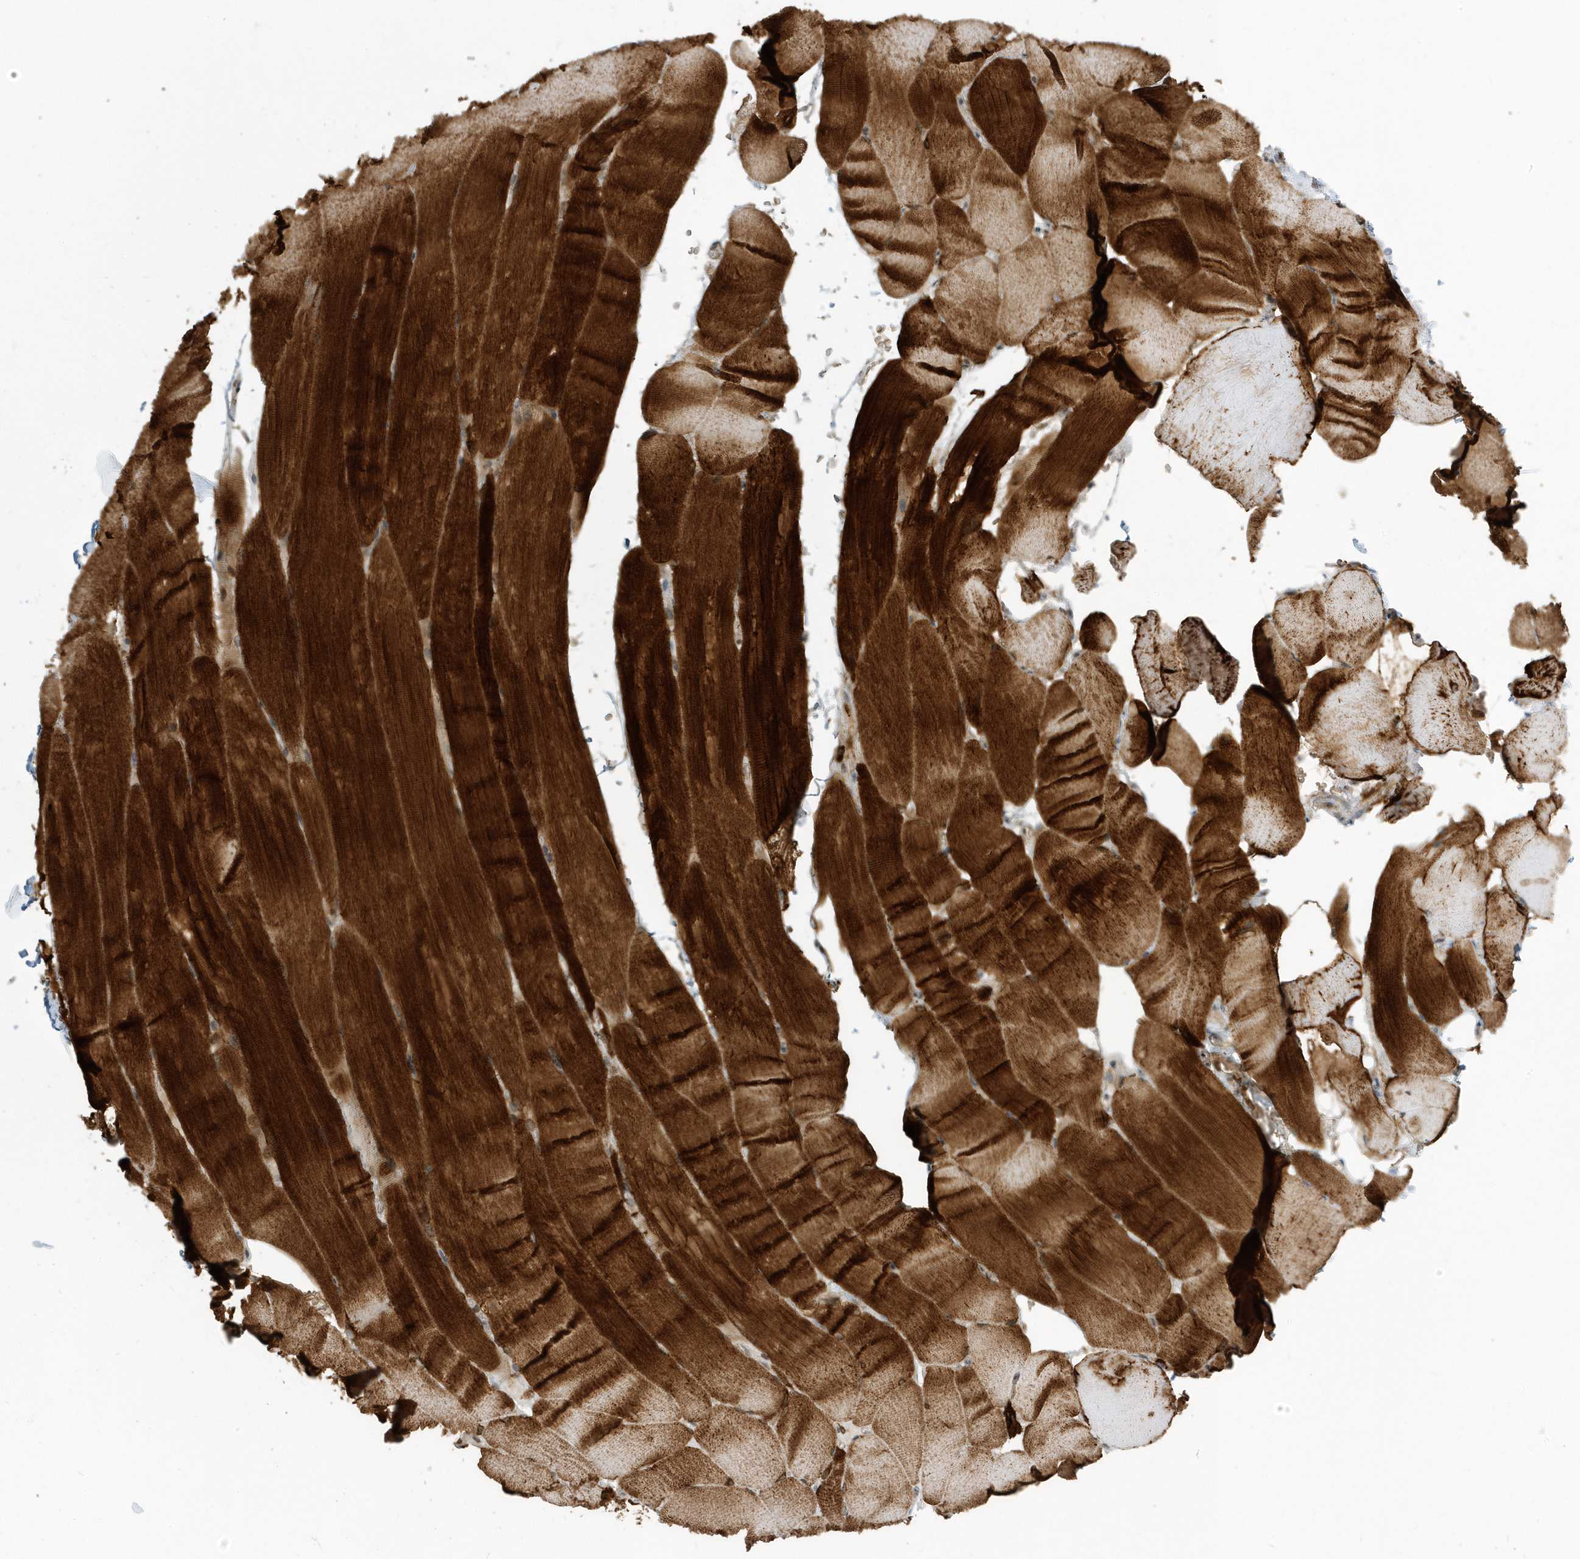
{"staining": {"intensity": "strong", "quantity": "25%-75%", "location": "cytoplasmic/membranous,nuclear"}, "tissue": "skeletal muscle", "cell_type": "Myocytes", "image_type": "normal", "snomed": [{"axis": "morphology", "description": "Normal tissue, NOS"}, {"axis": "topography", "description": "Skeletal muscle"}, {"axis": "topography", "description": "Parathyroid gland"}], "caption": "Protein staining by immunohistochemistry (IHC) demonstrates strong cytoplasmic/membranous,nuclear positivity in approximately 25%-75% of myocytes in normal skeletal muscle.", "gene": "USP53", "patient": {"sex": "female", "age": 37}}